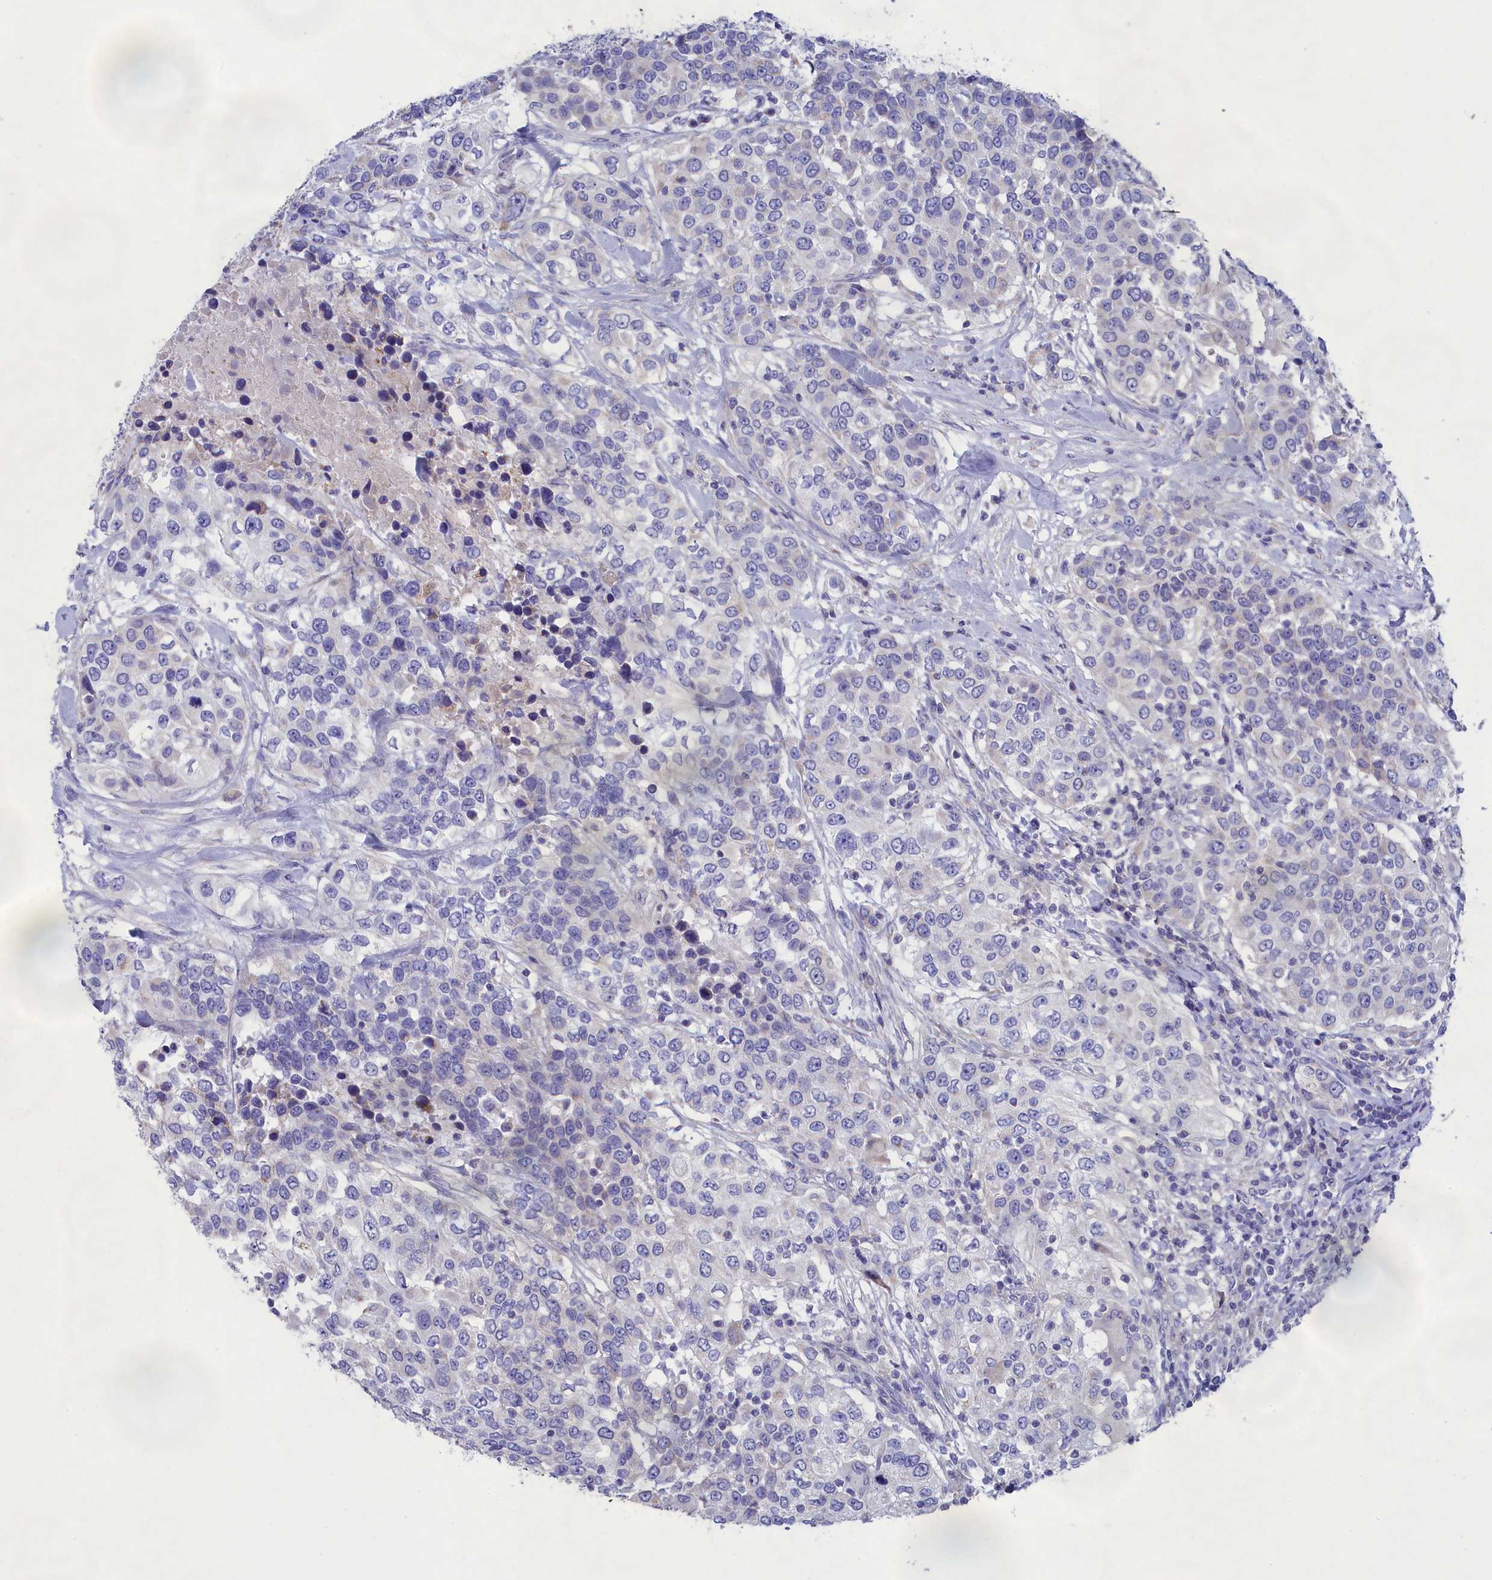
{"staining": {"intensity": "negative", "quantity": "none", "location": "none"}, "tissue": "urothelial cancer", "cell_type": "Tumor cells", "image_type": "cancer", "snomed": [{"axis": "morphology", "description": "Urothelial carcinoma, High grade"}, {"axis": "topography", "description": "Urinary bladder"}], "caption": "The micrograph demonstrates no significant staining in tumor cells of urothelial cancer. (DAB (3,3'-diaminobenzidine) immunohistochemistry (IHC) with hematoxylin counter stain).", "gene": "PRDM12", "patient": {"sex": "female", "age": 80}}